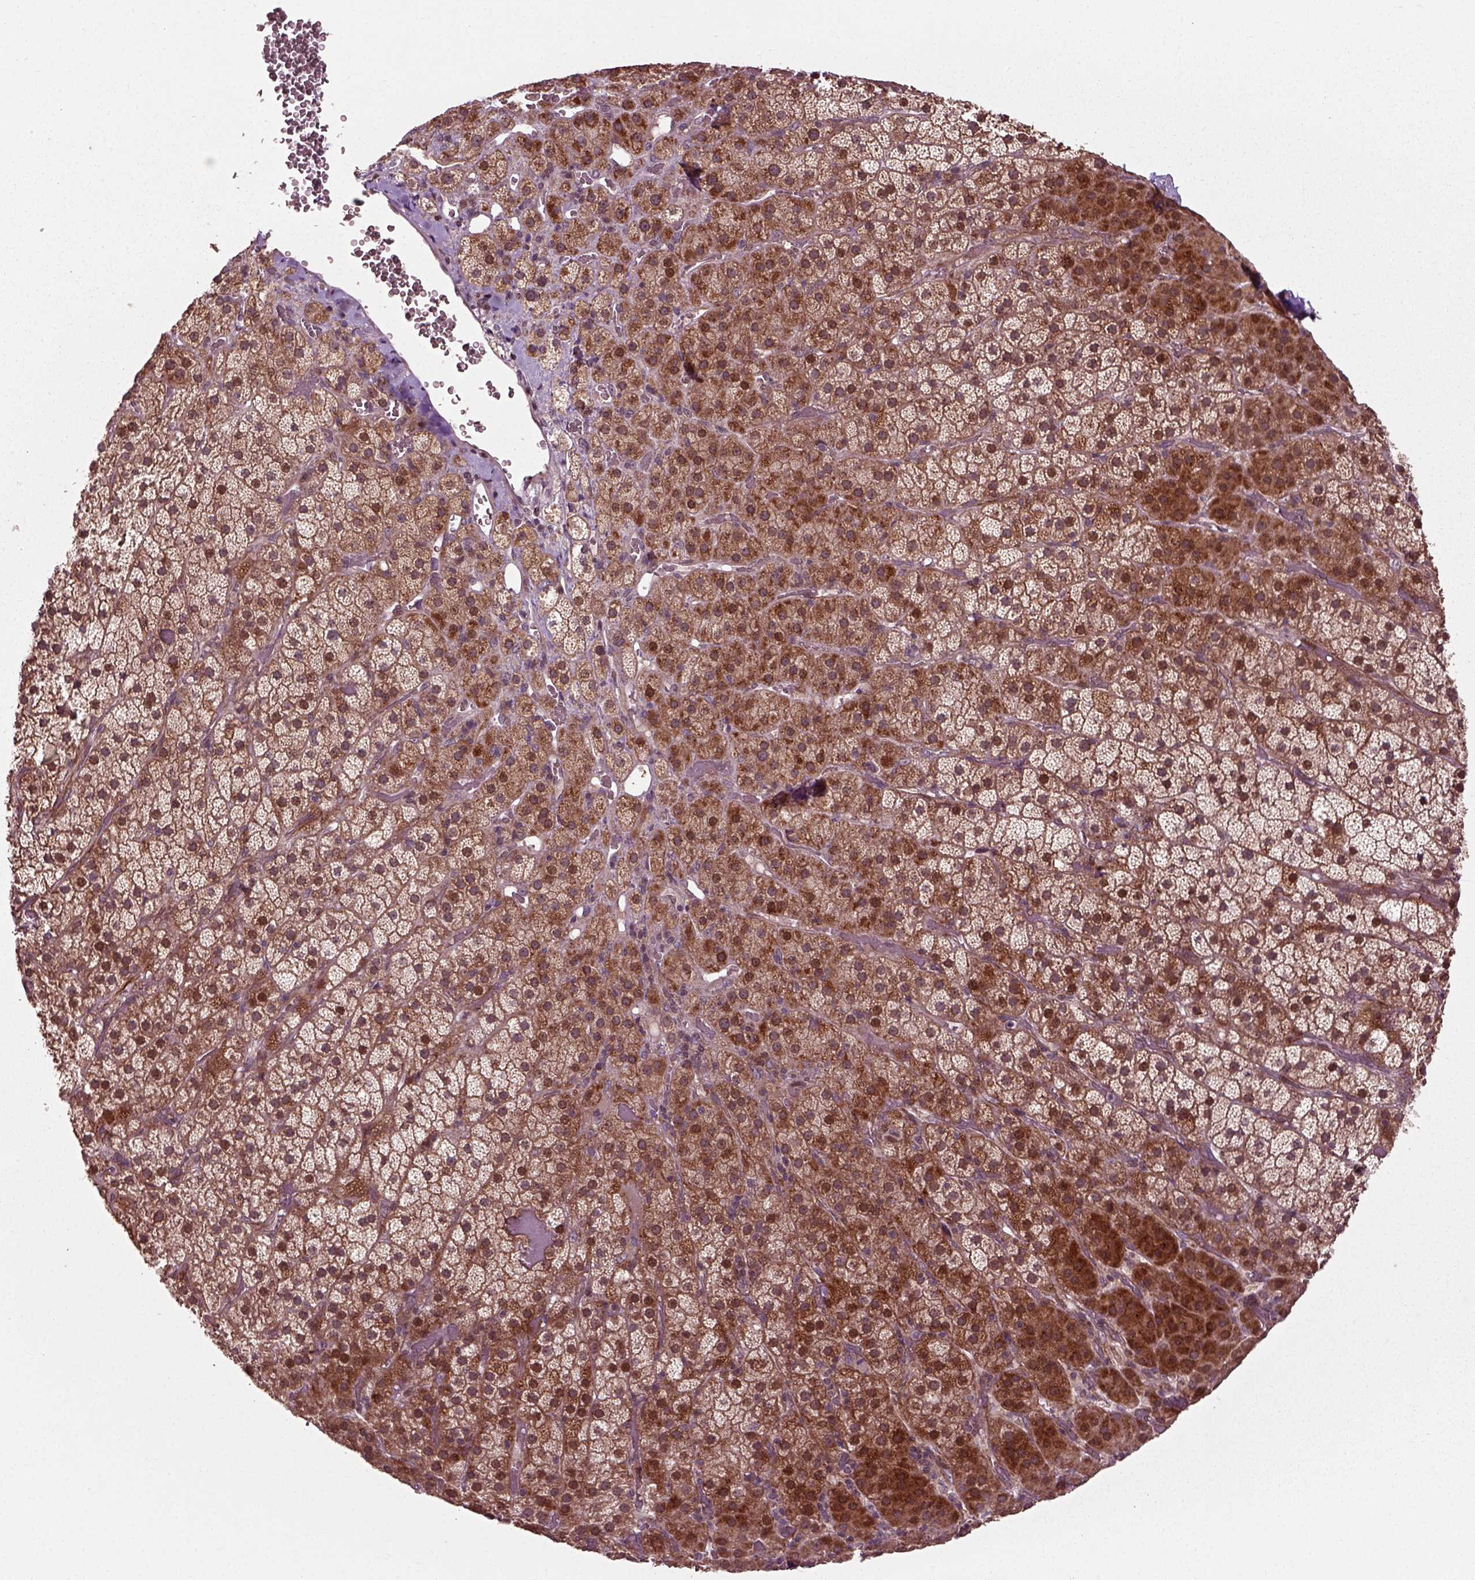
{"staining": {"intensity": "strong", "quantity": ">75%", "location": "cytoplasmic/membranous"}, "tissue": "adrenal gland", "cell_type": "Glandular cells", "image_type": "normal", "snomed": [{"axis": "morphology", "description": "Normal tissue, NOS"}, {"axis": "topography", "description": "Adrenal gland"}], "caption": "This photomicrograph exhibits IHC staining of benign human adrenal gland, with high strong cytoplasmic/membranous expression in approximately >75% of glandular cells.", "gene": "PLCD3", "patient": {"sex": "male", "age": 57}}